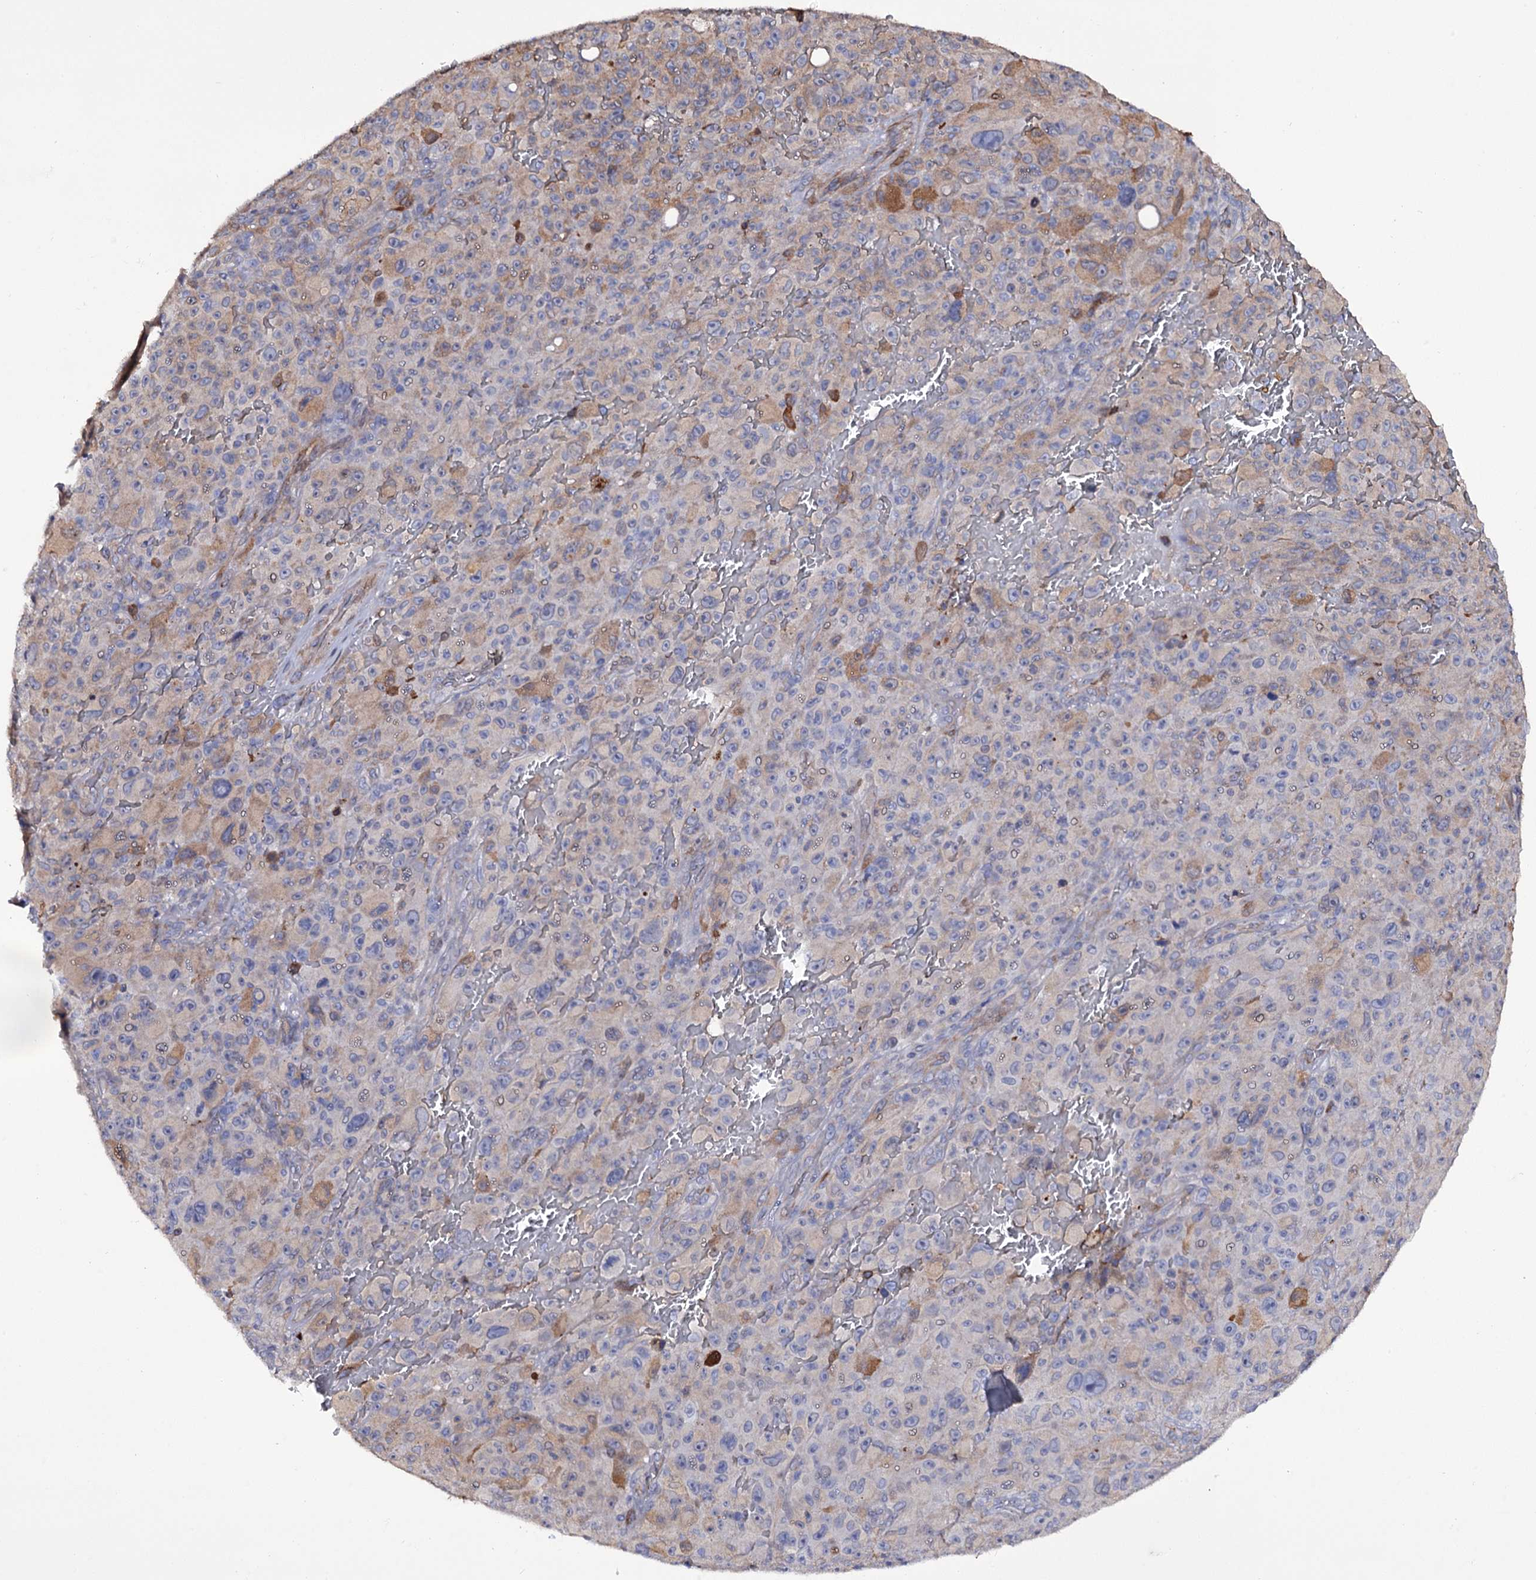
{"staining": {"intensity": "weak", "quantity": "<25%", "location": "cytoplasmic/membranous"}, "tissue": "melanoma", "cell_type": "Tumor cells", "image_type": "cancer", "snomed": [{"axis": "morphology", "description": "Malignant melanoma, NOS"}, {"axis": "topography", "description": "Skin"}], "caption": "Human melanoma stained for a protein using immunohistochemistry demonstrates no positivity in tumor cells.", "gene": "TTC23", "patient": {"sex": "female", "age": 82}}